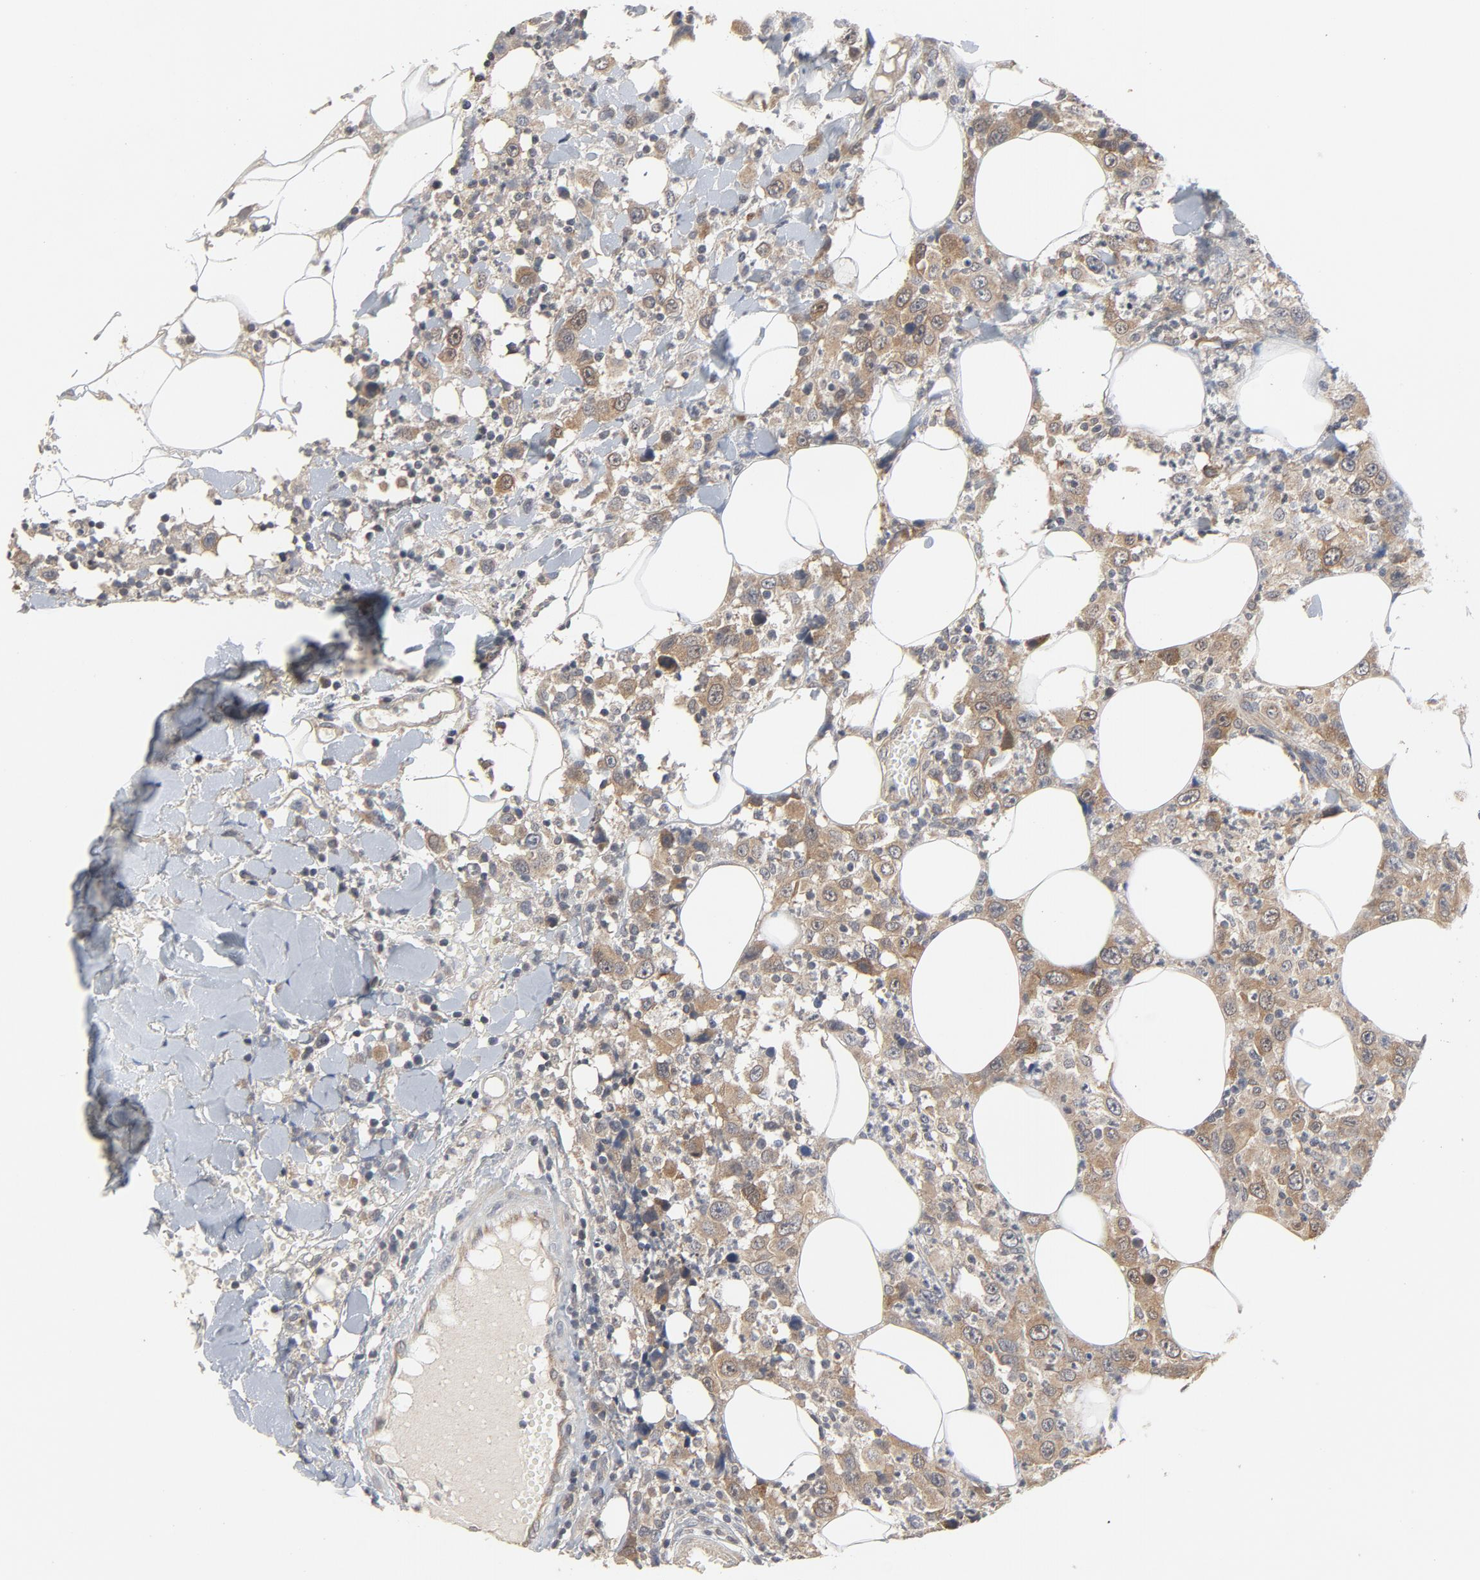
{"staining": {"intensity": "moderate", "quantity": ">75%", "location": "cytoplasmic/membranous"}, "tissue": "thyroid cancer", "cell_type": "Tumor cells", "image_type": "cancer", "snomed": [{"axis": "morphology", "description": "Carcinoma, NOS"}, {"axis": "topography", "description": "Thyroid gland"}], "caption": "Protein staining shows moderate cytoplasmic/membranous expression in about >75% of tumor cells in thyroid cancer.", "gene": "C14orf119", "patient": {"sex": "female", "age": 77}}